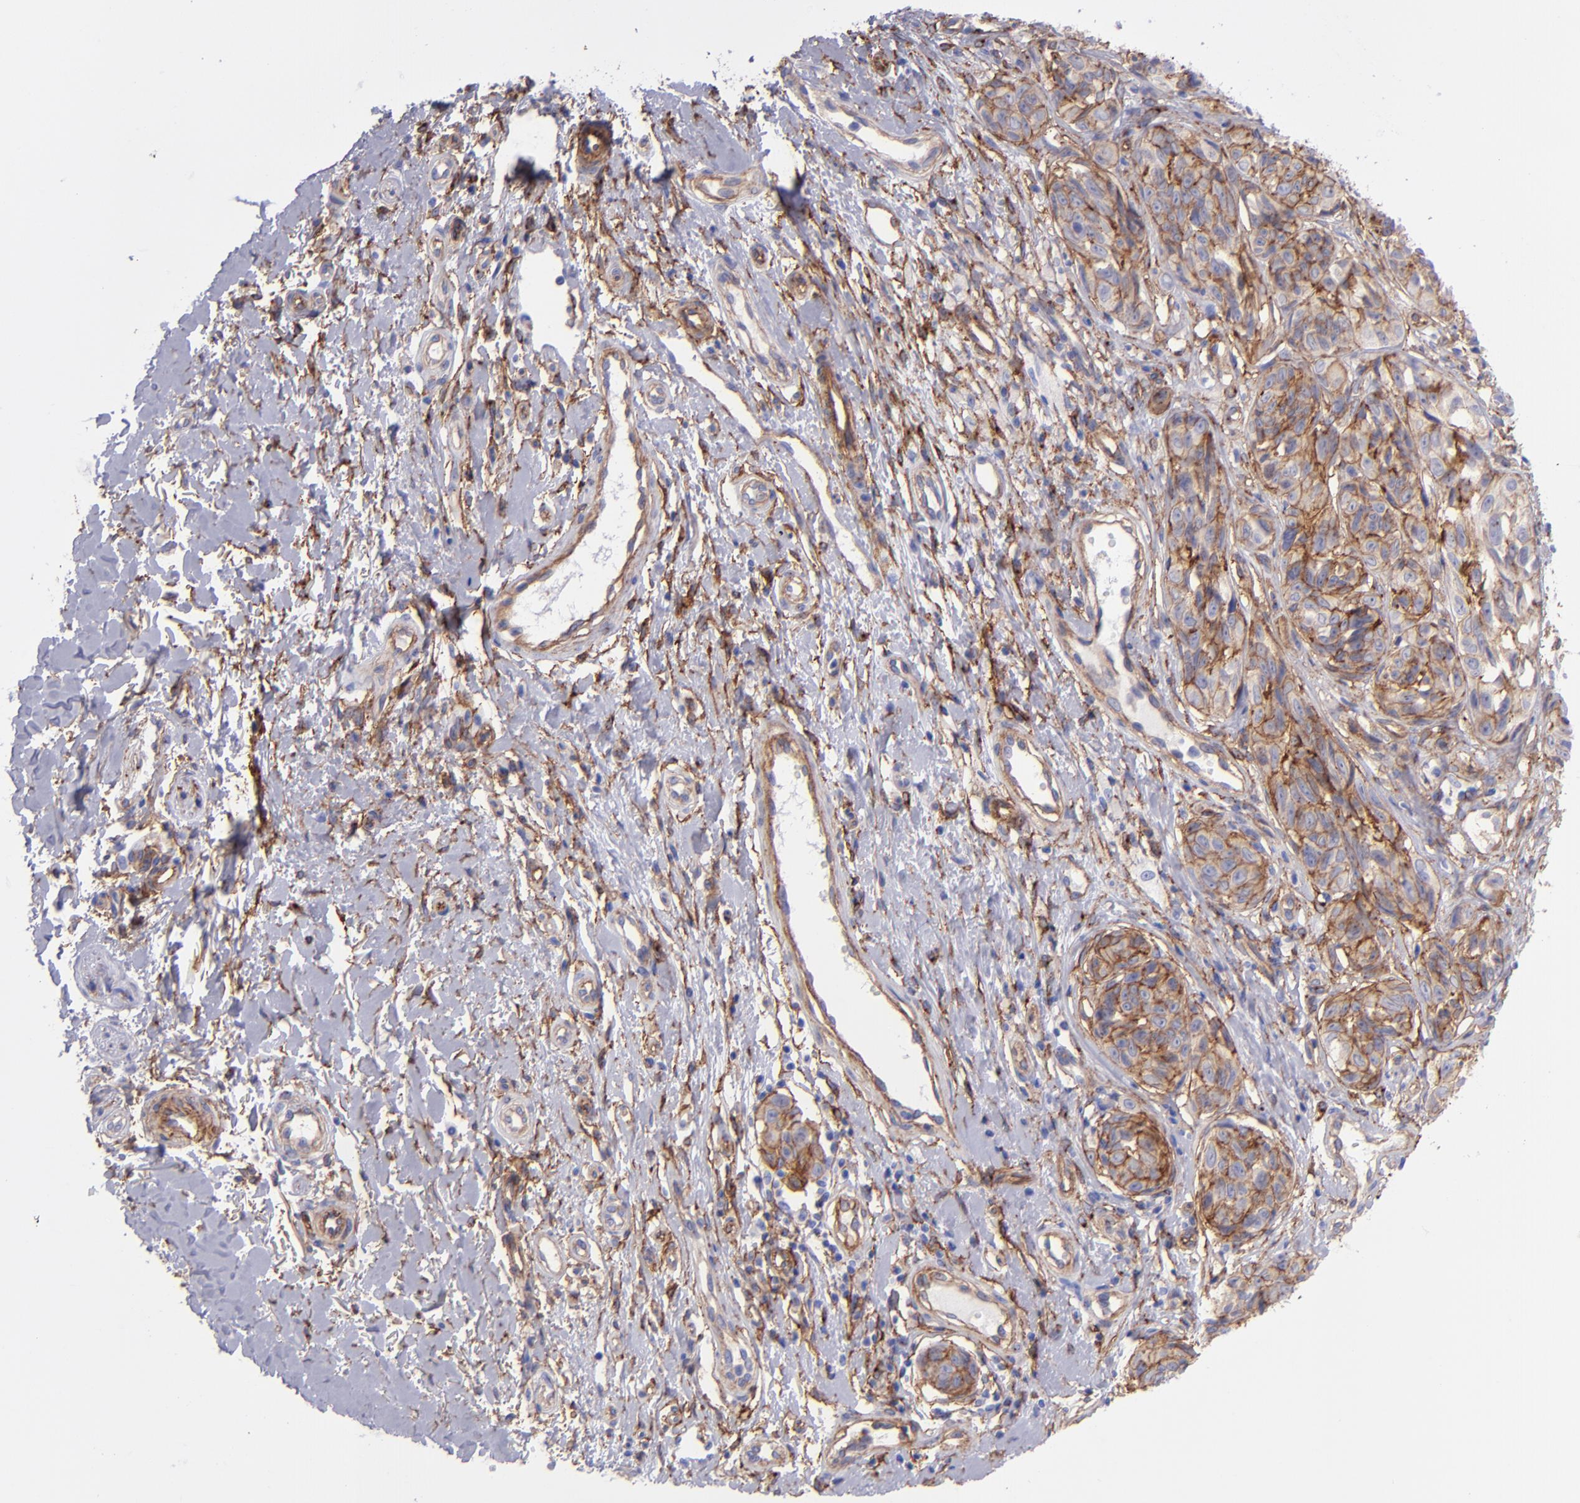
{"staining": {"intensity": "moderate", "quantity": ">75%", "location": "cytoplasmic/membranous"}, "tissue": "melanoma", "cell_type": "Tumor cells", "image_type": "cancer", "snomed": [{"axis": "morphology", "description": "Malignant melanoma, NOS"}, {"axis": "topography", "description": "Skin"}], "caption": "Malignant melanoma was stained to show a protein in brown. There is medium levels of moderate cytoplasmic/membranous expression in approximately >75% of tumor cells.", "gene": "ITGAV", "patient": {"sex": "male", "age": 67}}